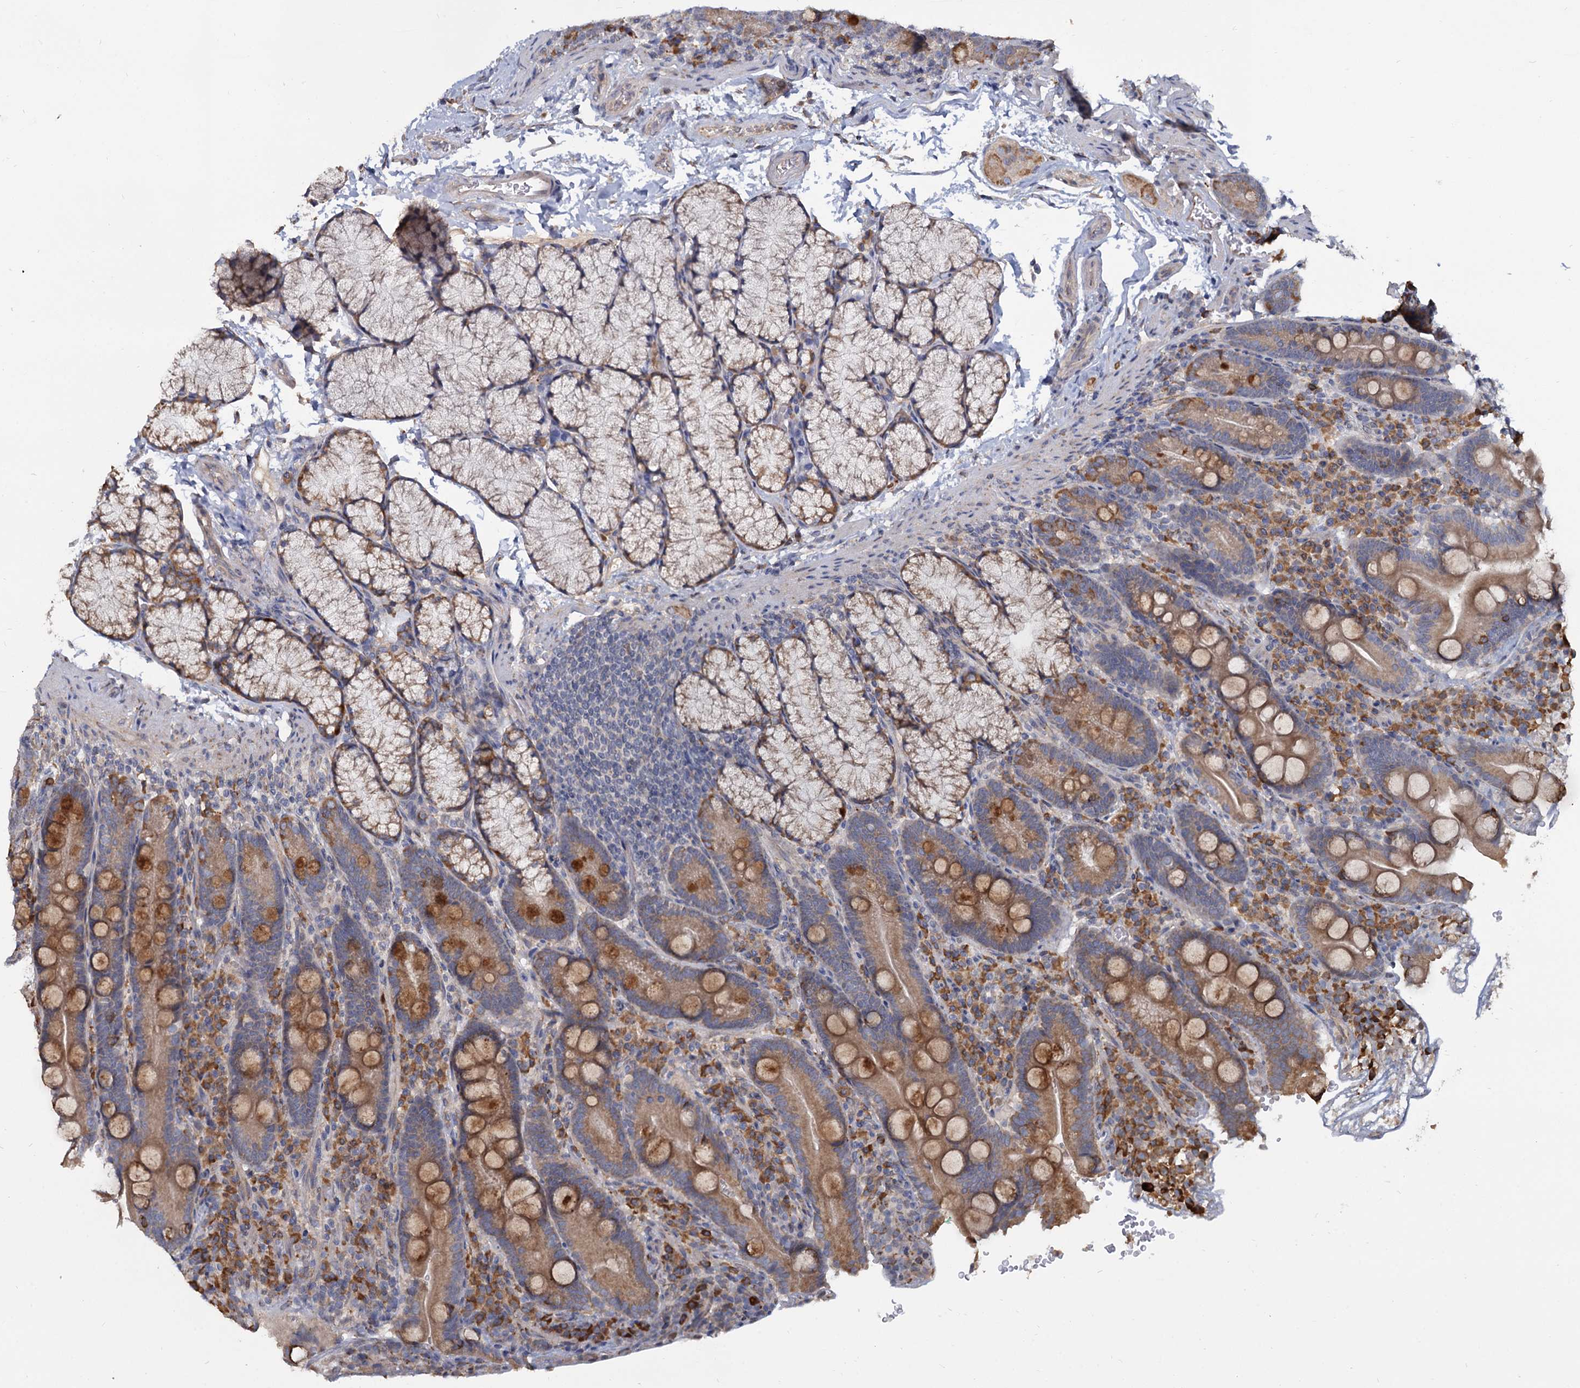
{"staining": {"intensity": "moderate", "quantity": ">75%", "location": "cytoplasmic/membranous"}, "tissue": "duodenum", "cell_type": "Glandular cells", "image_type": "normal", "snomed": [{"axis": "morphology", "description": "Normal tissue, NOS"}, {"axis": "topography", "description": "Duodenum"}], "caption": "There is medium levels of moderate cytoplasmic/membranous expression in glandular cells of benign duodenum, as demonstrated by immunohistochemical staining (brown color).", "gene": "LRRC51", "patient": {"sex": "male", "age": 35}}